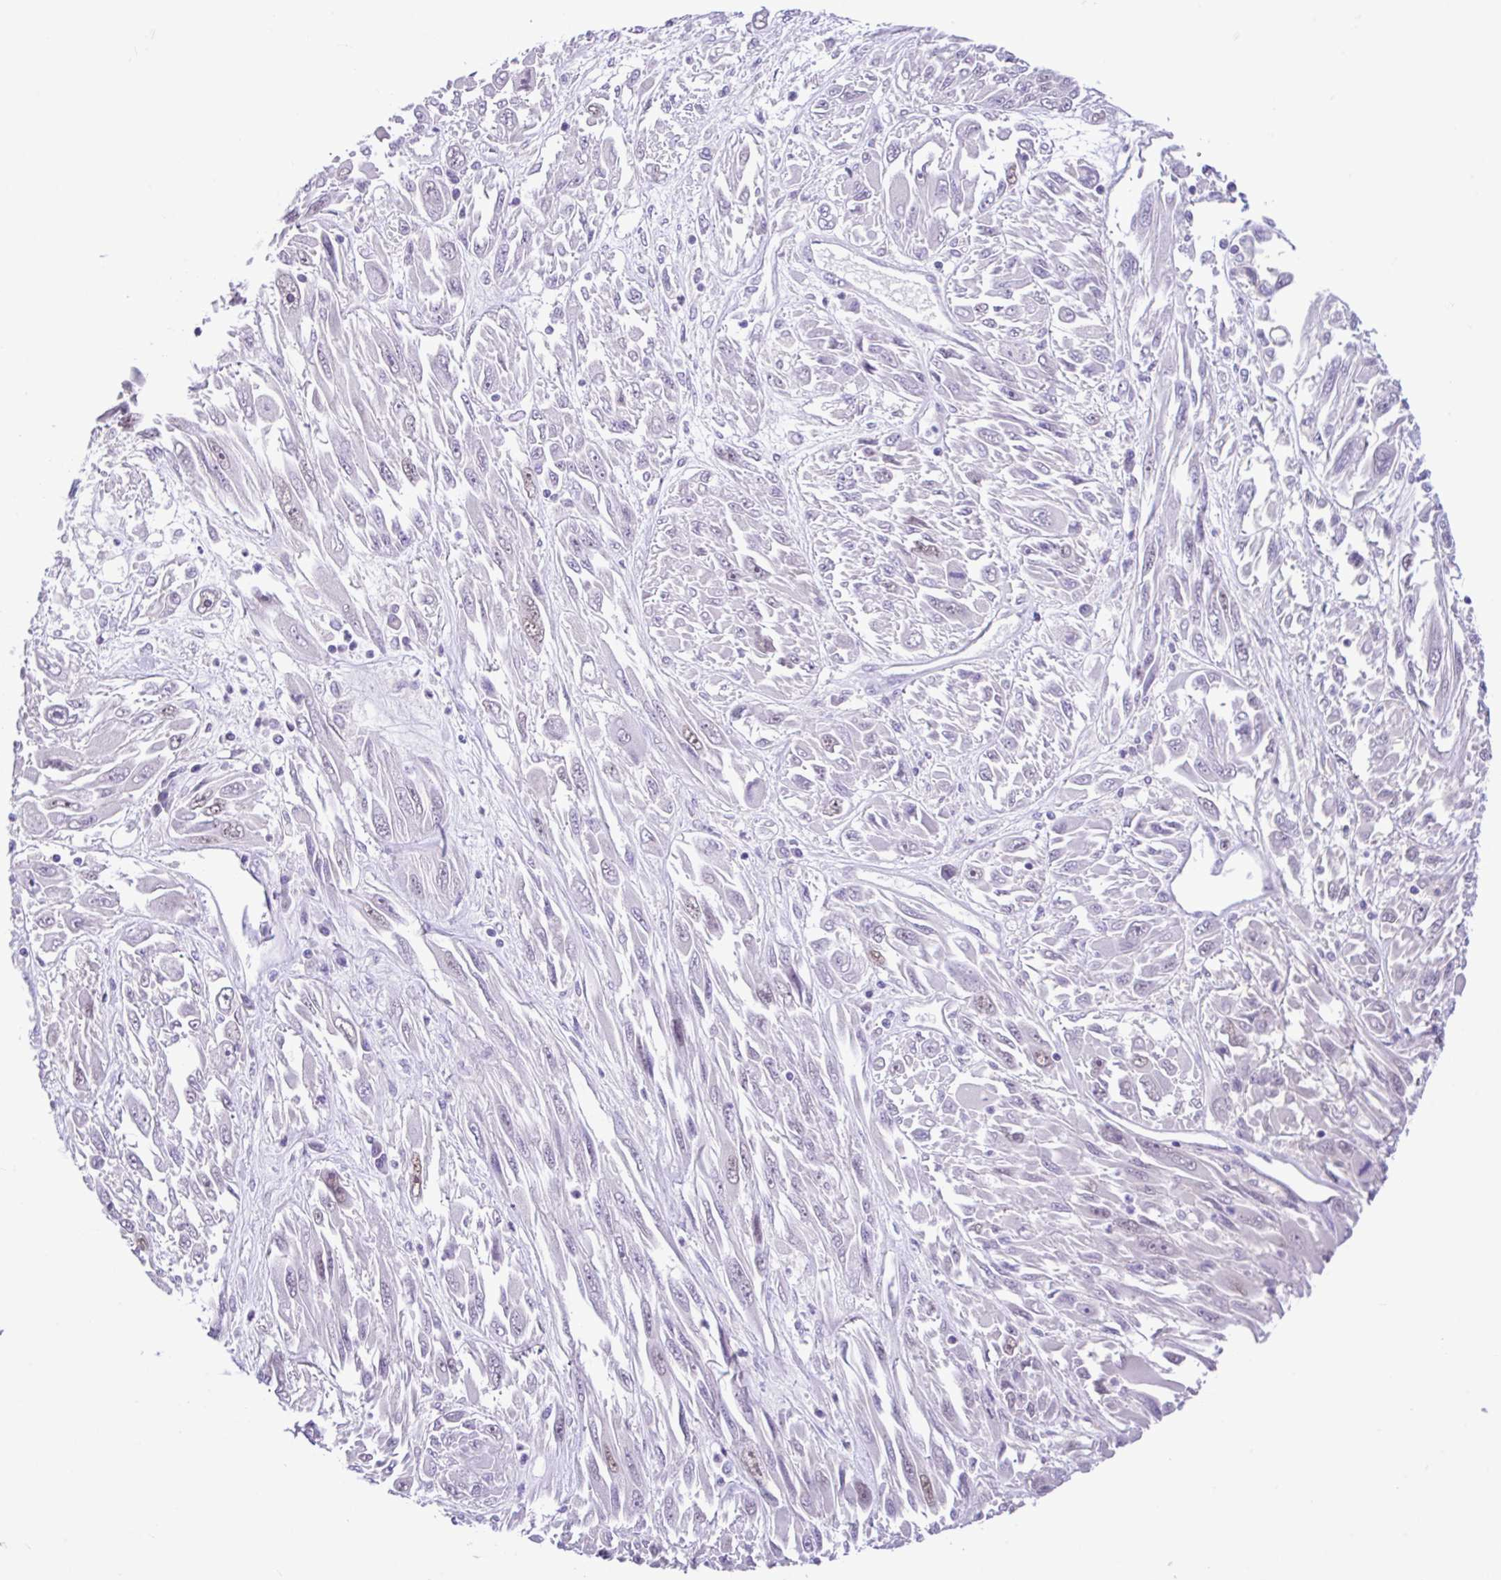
{"staining": {"intensity": "negative", "quantity": "none", "location": "none"}, "tissue": "melanoma", "cell_type": "Tumor cells", "image_type": "cancer", "snomed": [{"axis": "morphology", "description": "Malignant melanoma, NOS"}, {"axis": "topography", "description": "Skin"}], "caption": "Image shows no protein positivity in tumor cells of melanoma tissue. The staining was performed using DAB (3,3'-diaminobenzidine) to visualize the protein expression in brown, while the nuclei were stained in blue with hematoxylin (Magnification: 20x).", "gene": "ANO4", "patient": {"sex": "female", "age": 91}}